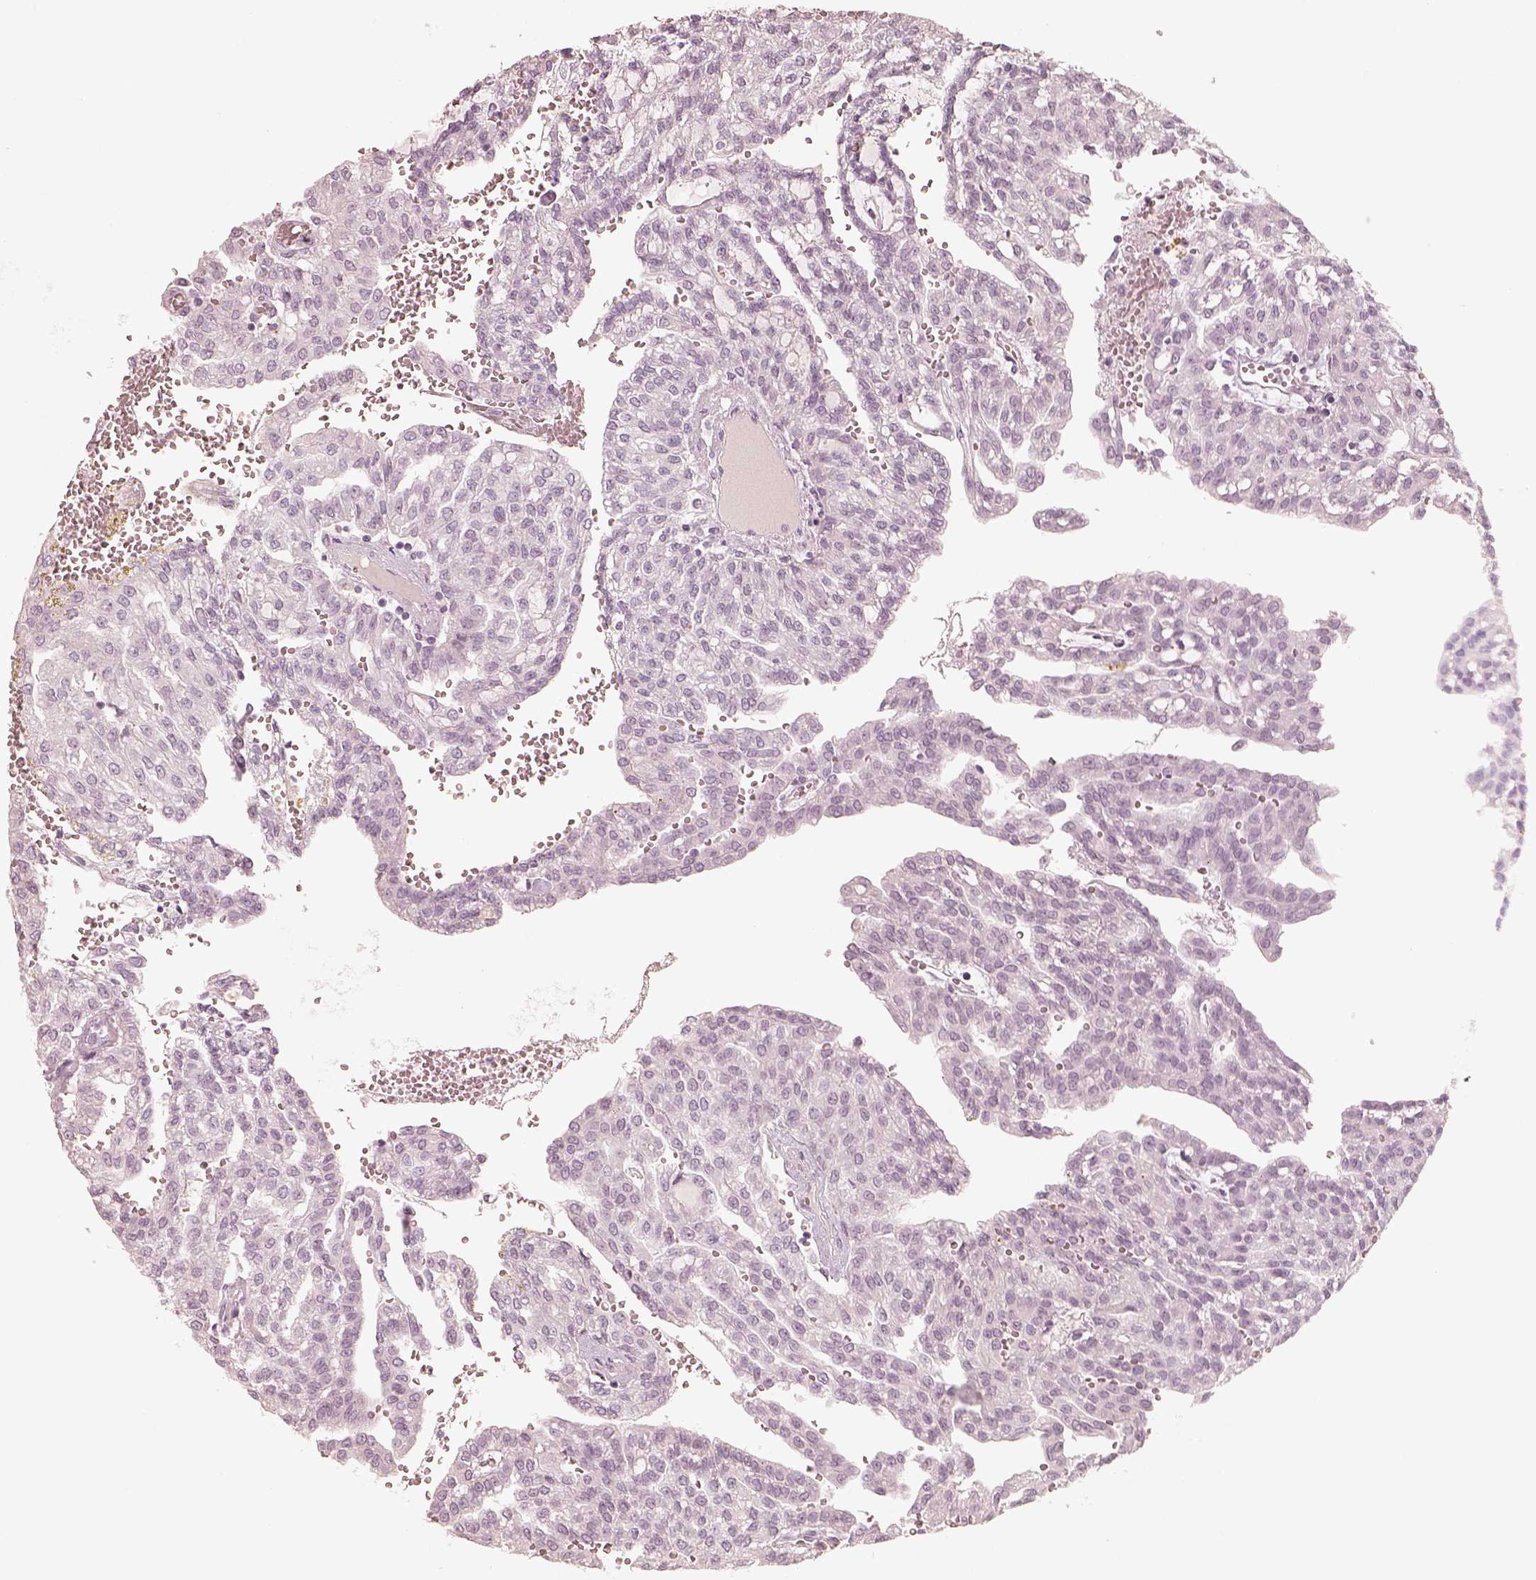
{"staining": {"intensity": "negative", "quantity": "none", "location": "none"}, "tissue": "renal cancer", "cell_type": "Tumor cells", "image_type": "cancer", "snomed": [{"axis": "morphology", "description": "Adenocarcinoma, NOS"}, {"axis": "topography", "description": "Kidney"}], "caption": "IHC micrograph of neoplastic tissue: human renal cancer stained with DAB displays no significant protein staining in tumor cells.", "gene": "KRT82", "patient": {"sex": "male", "age": 63}}